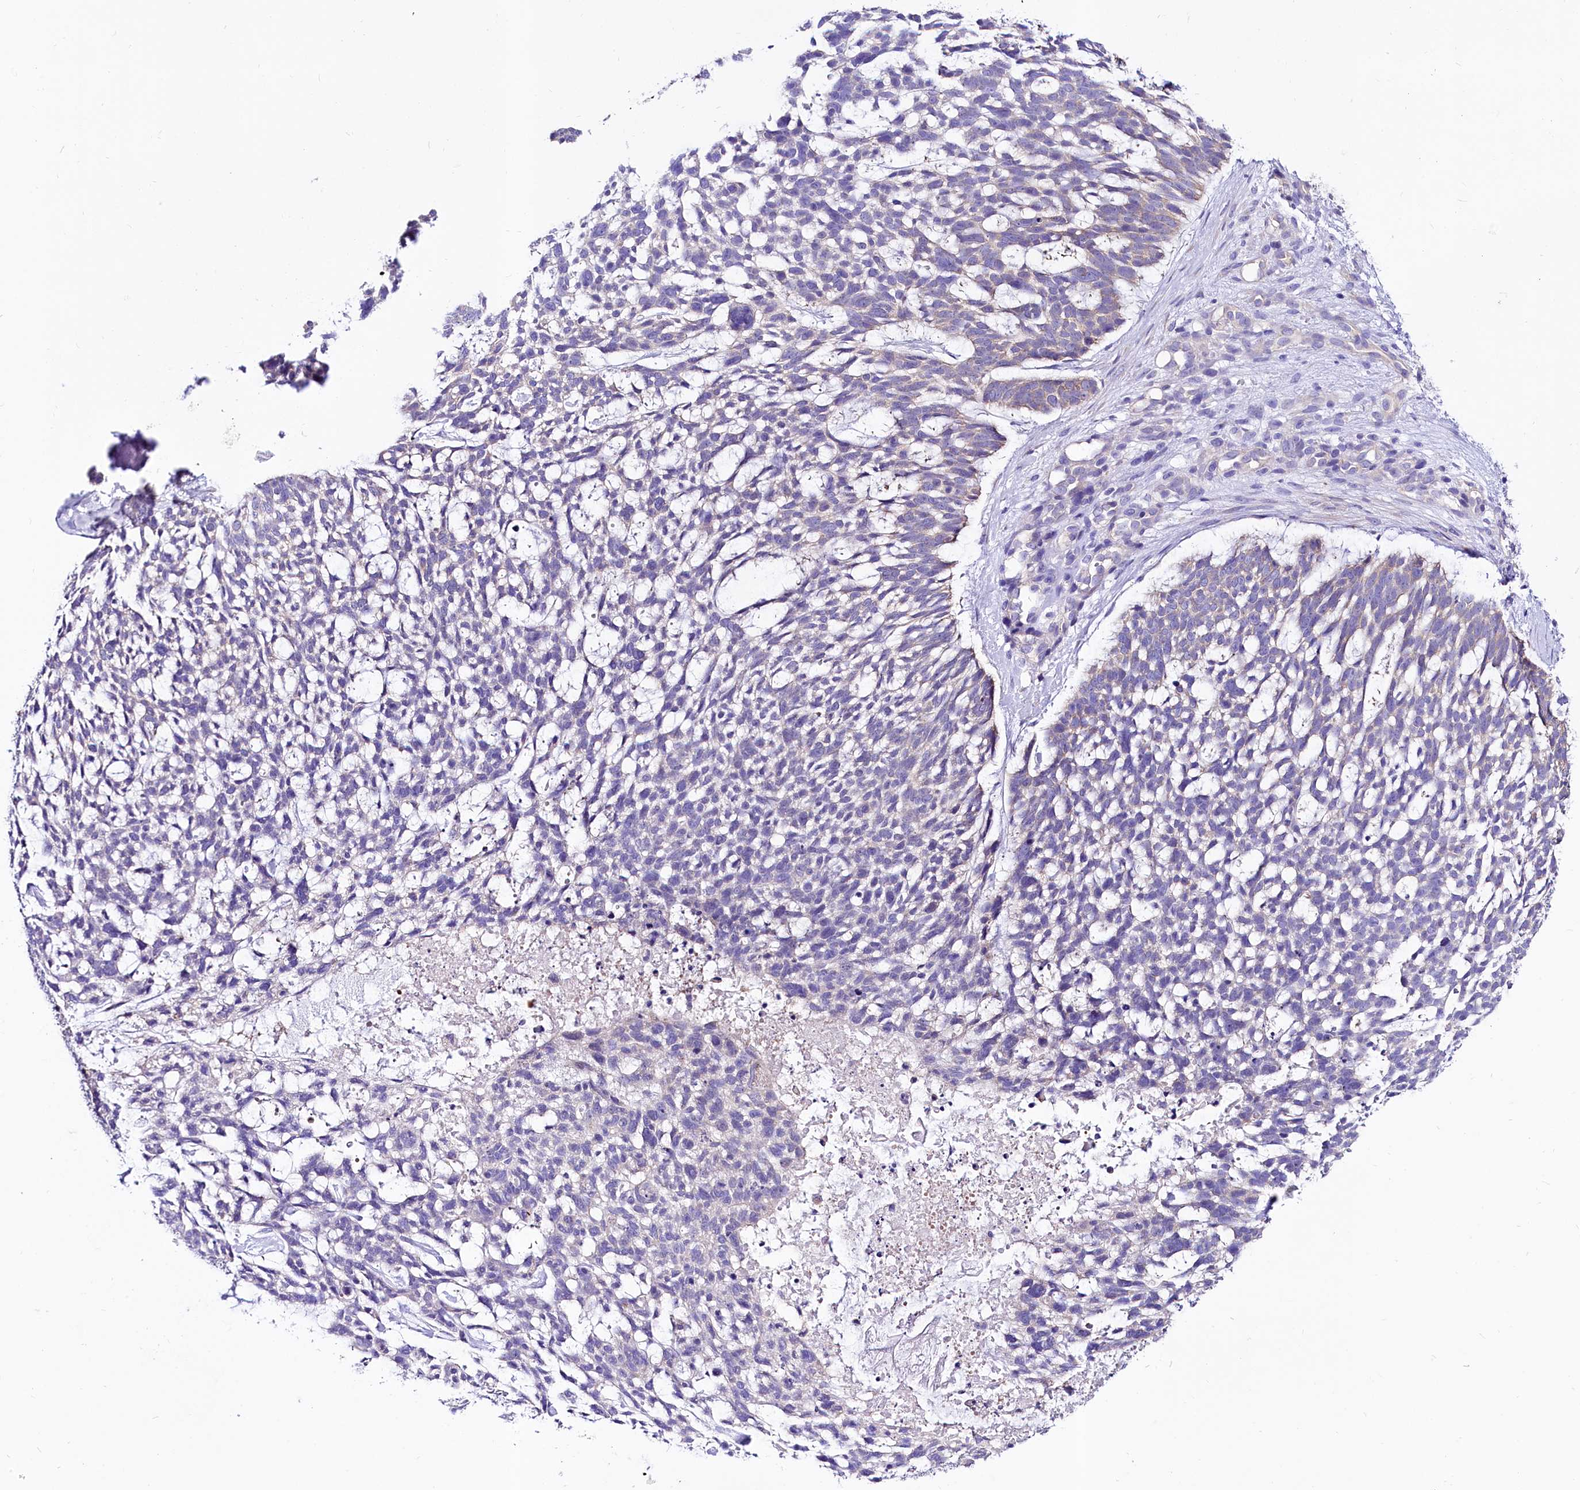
{"staining": {"intensity": "negative", "quantity": "none", "location": "none"}, "tissue": "skin cancer", "cell_type": "Tumor cells", "image_type": "cancer", "snomed": [{"axis": "morphology", "description": "Basal cell carcinoma"}, {"axis": "topography", "description": "Skin"}], "caption": "Tumor cells are negative for brown protein staining in skin basal cell carcinoma.", "gene": "ABHD5", "patient": {"sex": "male", "age": 88}}